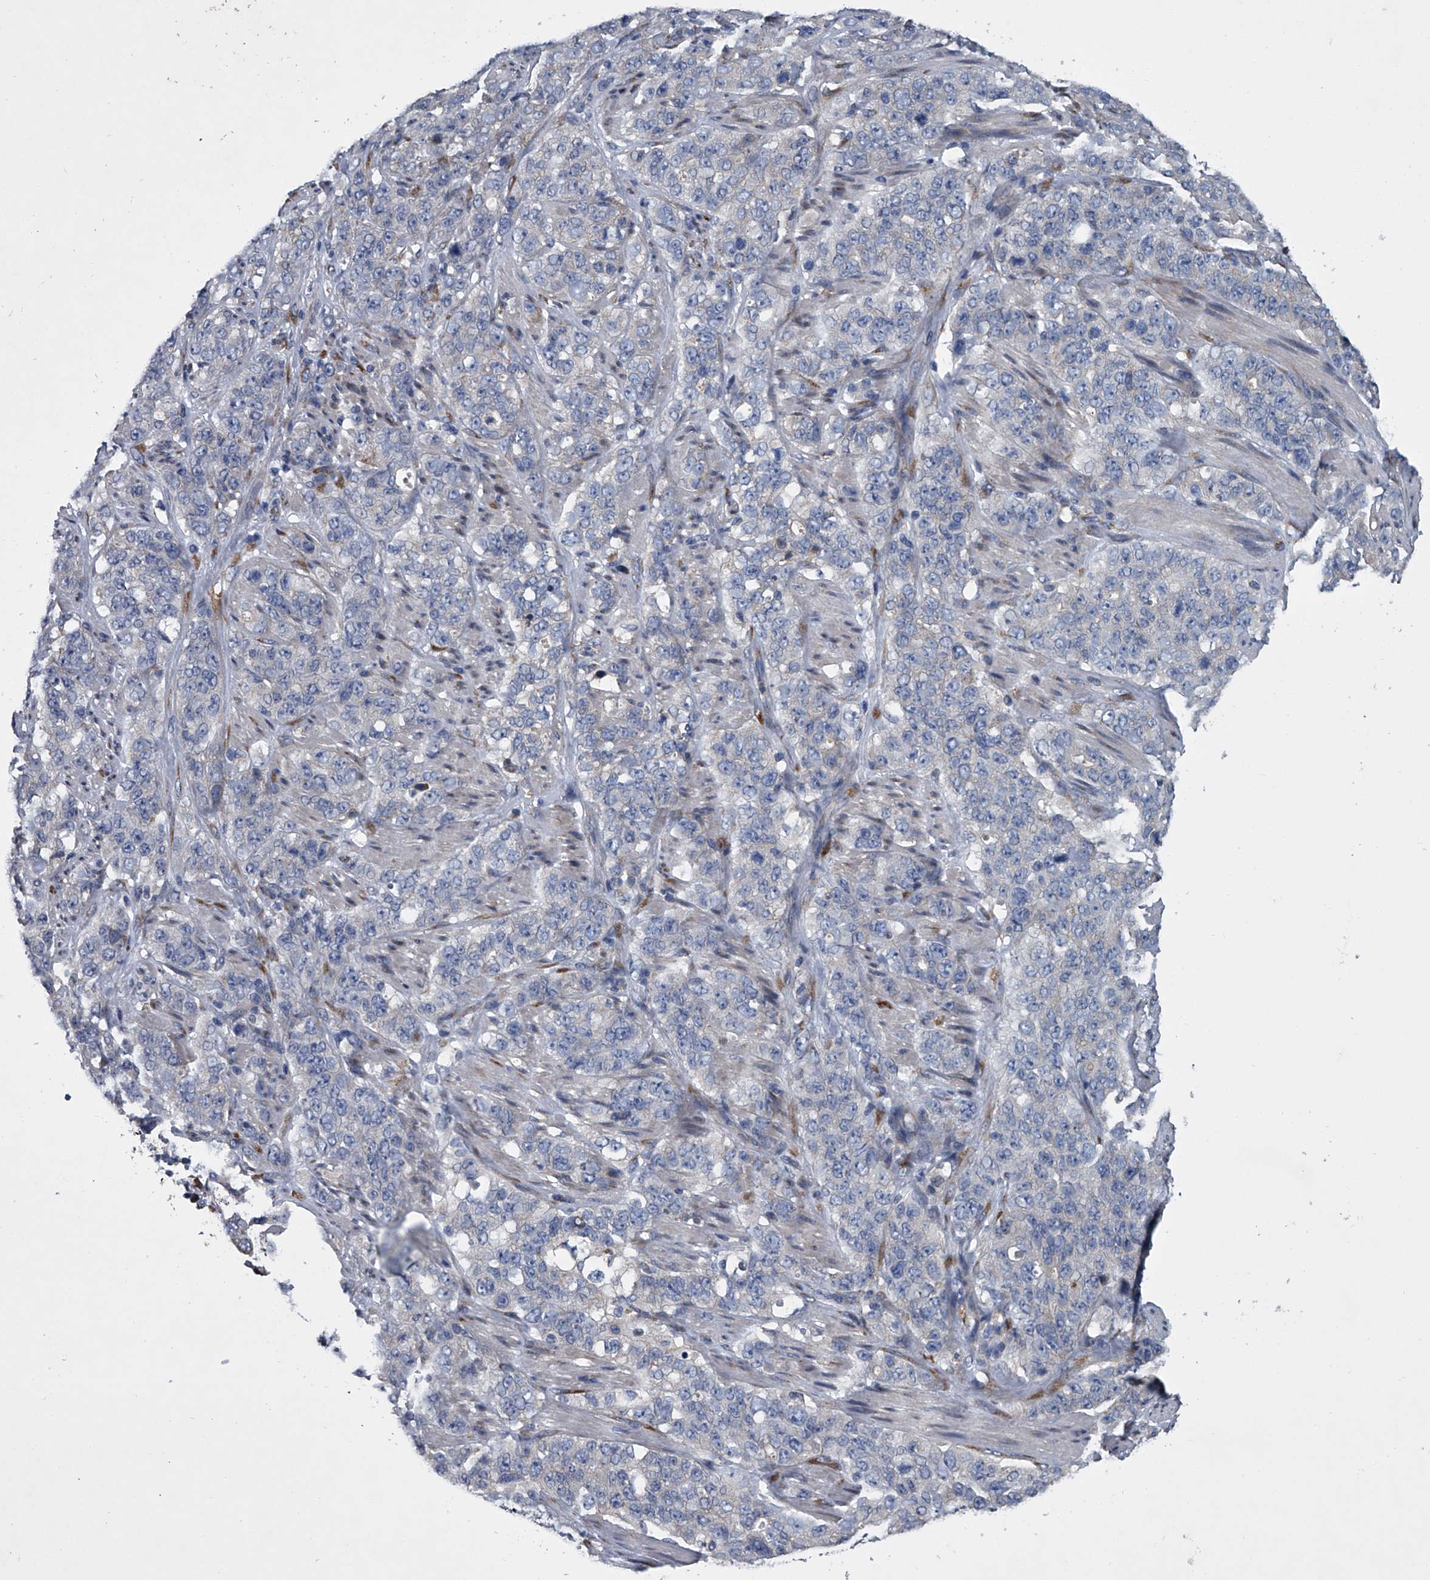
{"staining": {"intensity": "negative", "quantity": "none", "location": "none"}, "tissue": "stomach cancer", "cell_type": "Tumor cells", "image_type": "cancer", "snomed": [{"axis": "morphology", "description": "Adenocarcinoma, NOS"}, {"axis": "topography", "description": "Stomach"}], "caption": "Photomicrograph shows no significant protein expression in tumor cells of adenocarcinoma (stomach). Nuclei are stained in blue.", "gene": "ABCG1", "patient": {"sex": "male", "age": 48}}